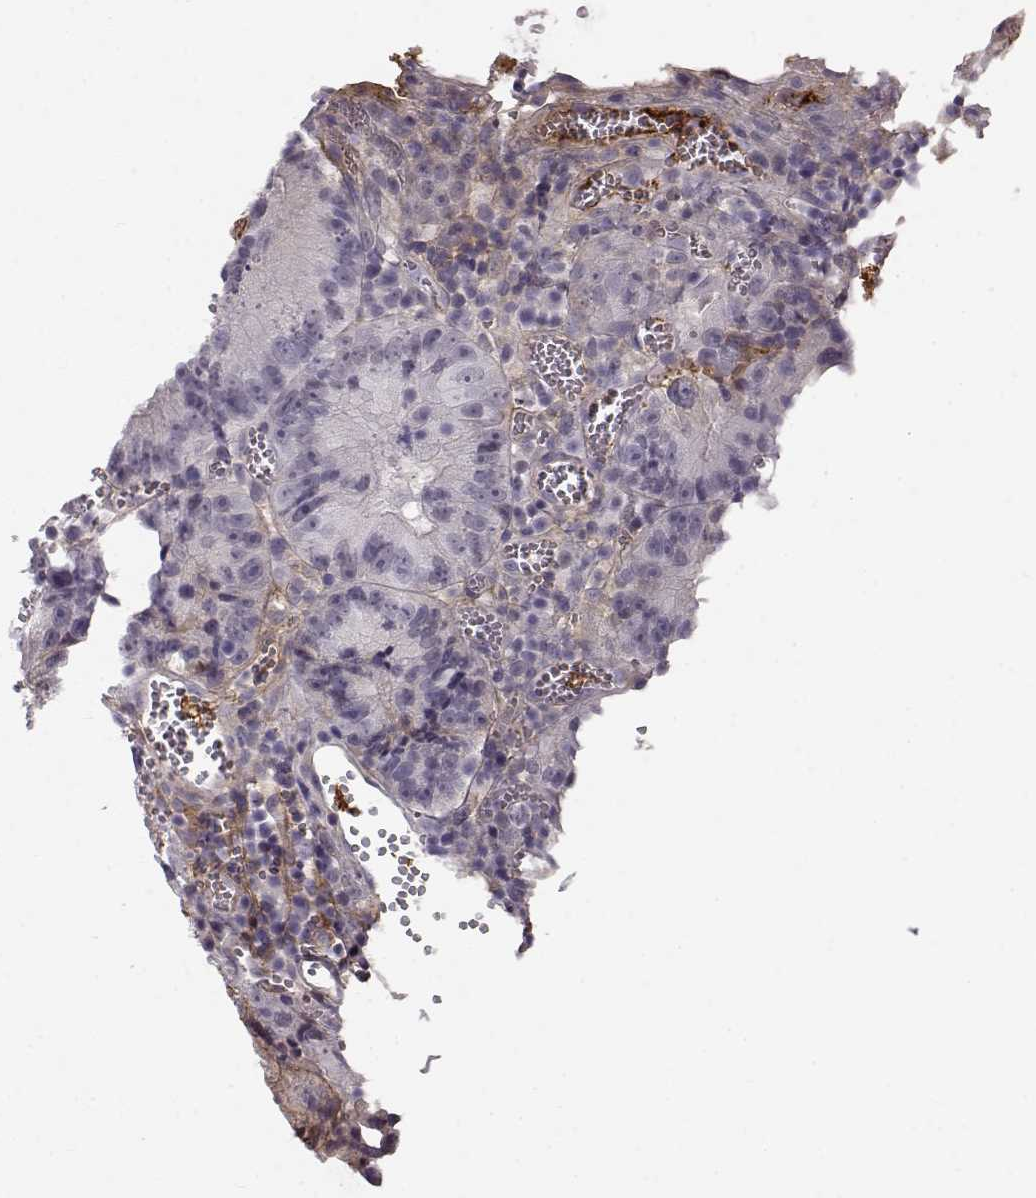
{"staining": {"intensity": "negative", "quantity": "none", "location": "none"}, "tissue": "colorectal cancer", "cell_type": "Tumor cells", "image_type": "cancer", "snomed": [{"axis": "morphology", "description": "Adenocarcinoma, NOS"}, {"axis": "topography", "description": "Colon"}], "caption": "A histopathology image of colorectal cancer stained for a protein reveals no brown staining in tumor cells. Nuclei are stained in blue.", "gene": "TRIM69", "patient": {"sex": "female", "age": 86}}